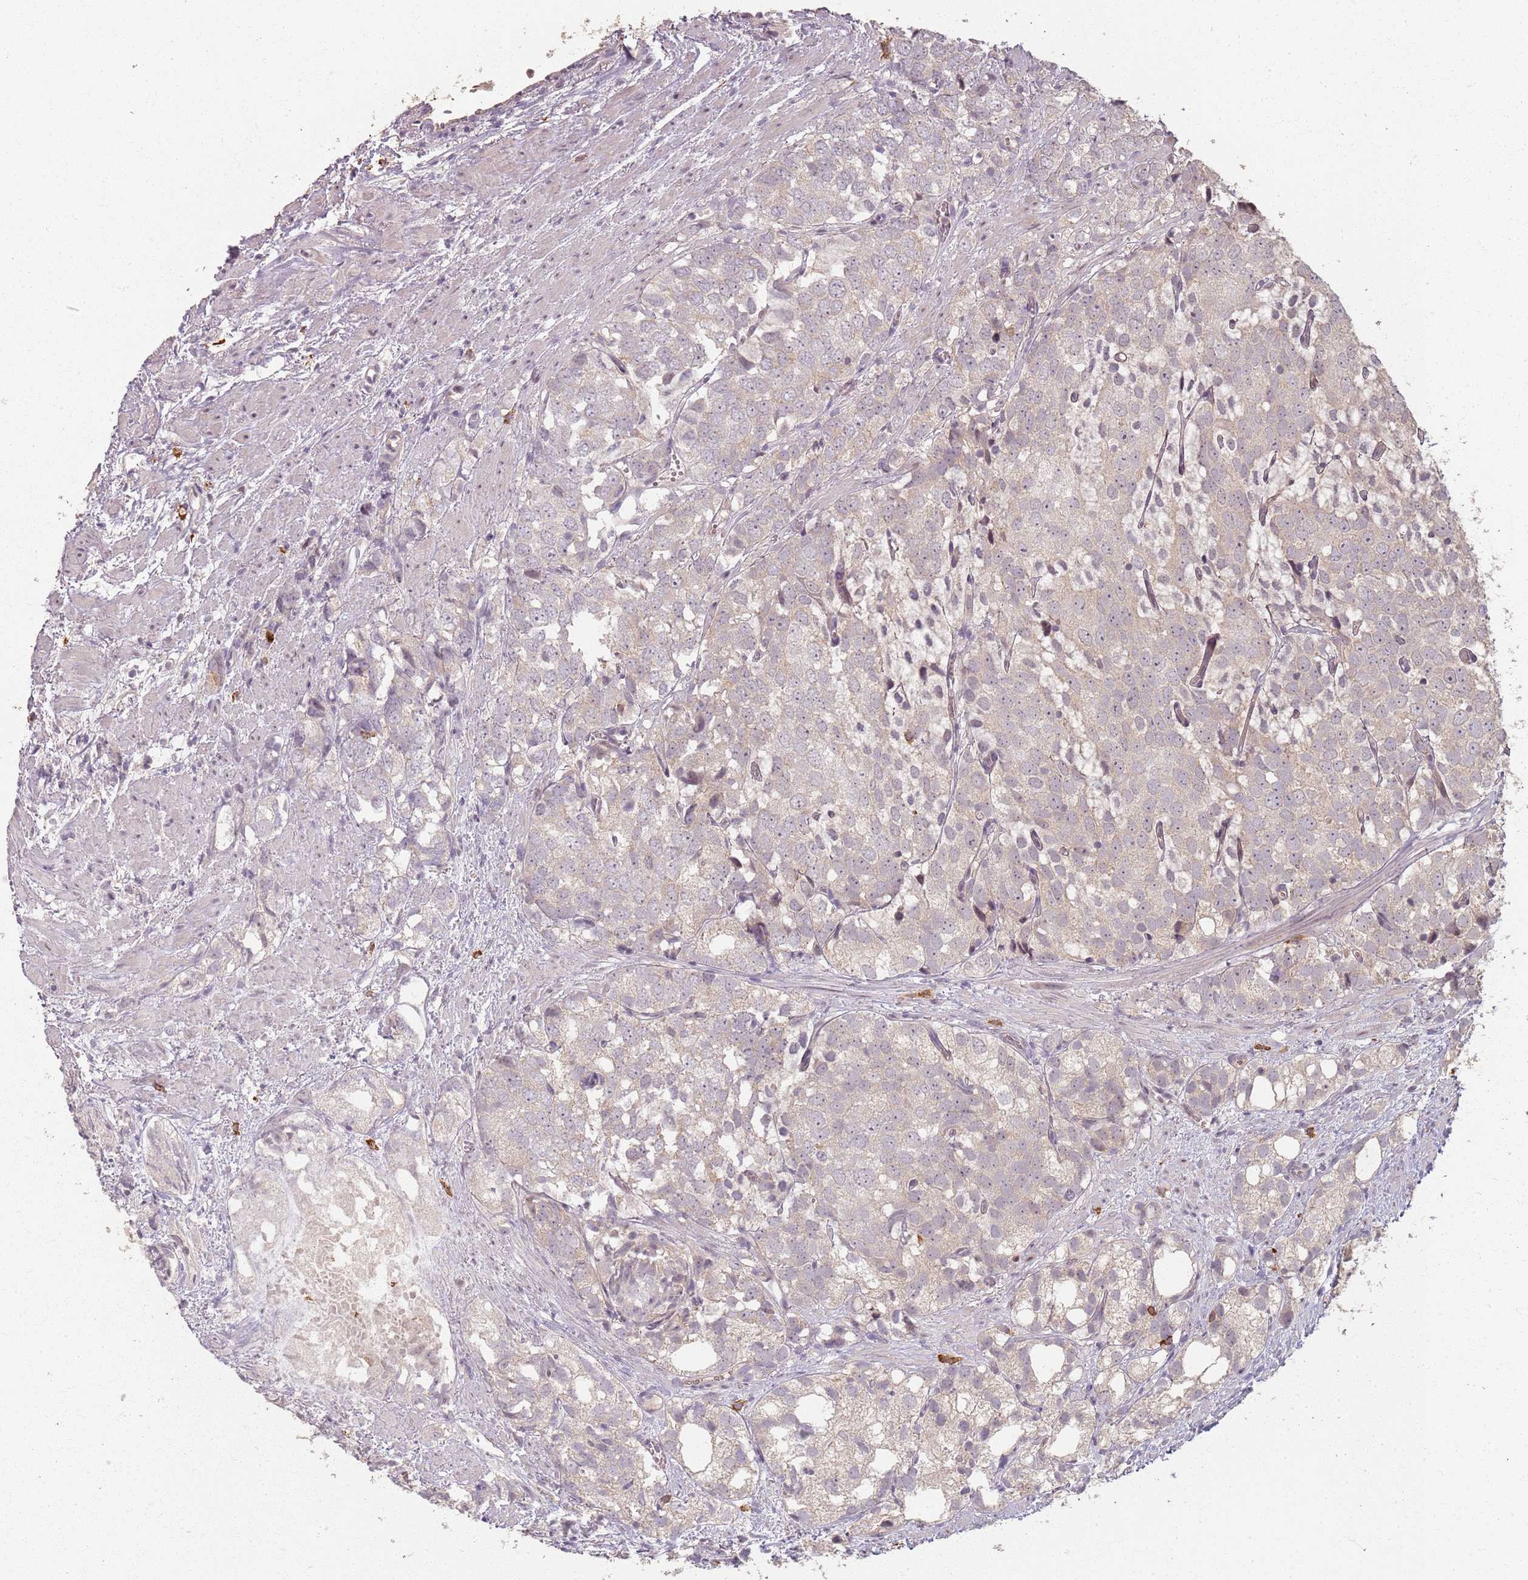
{"staining": {"intensity": "weak", "quantity": ">75%", "location": "cytoplasmic/membranous"}, "tissue": "prostate cancer", "cell_type": "Tumor cells", "image_type": "cancer", "snomed": [{"axis": "morphology", "description": "Adenocarcinoma, High grade"}, {"axis": "topography", "description": "Prostate"}], "caption": "Immunohistochemical staining of human high-grade adenocarcinoma (prostate) shows low levels of weak cytoplasmic/membranous protein staining in approximately >75% of tumor cells.", "gene": "CCDC168", "patient": {"sex": "male", "age": 82}}